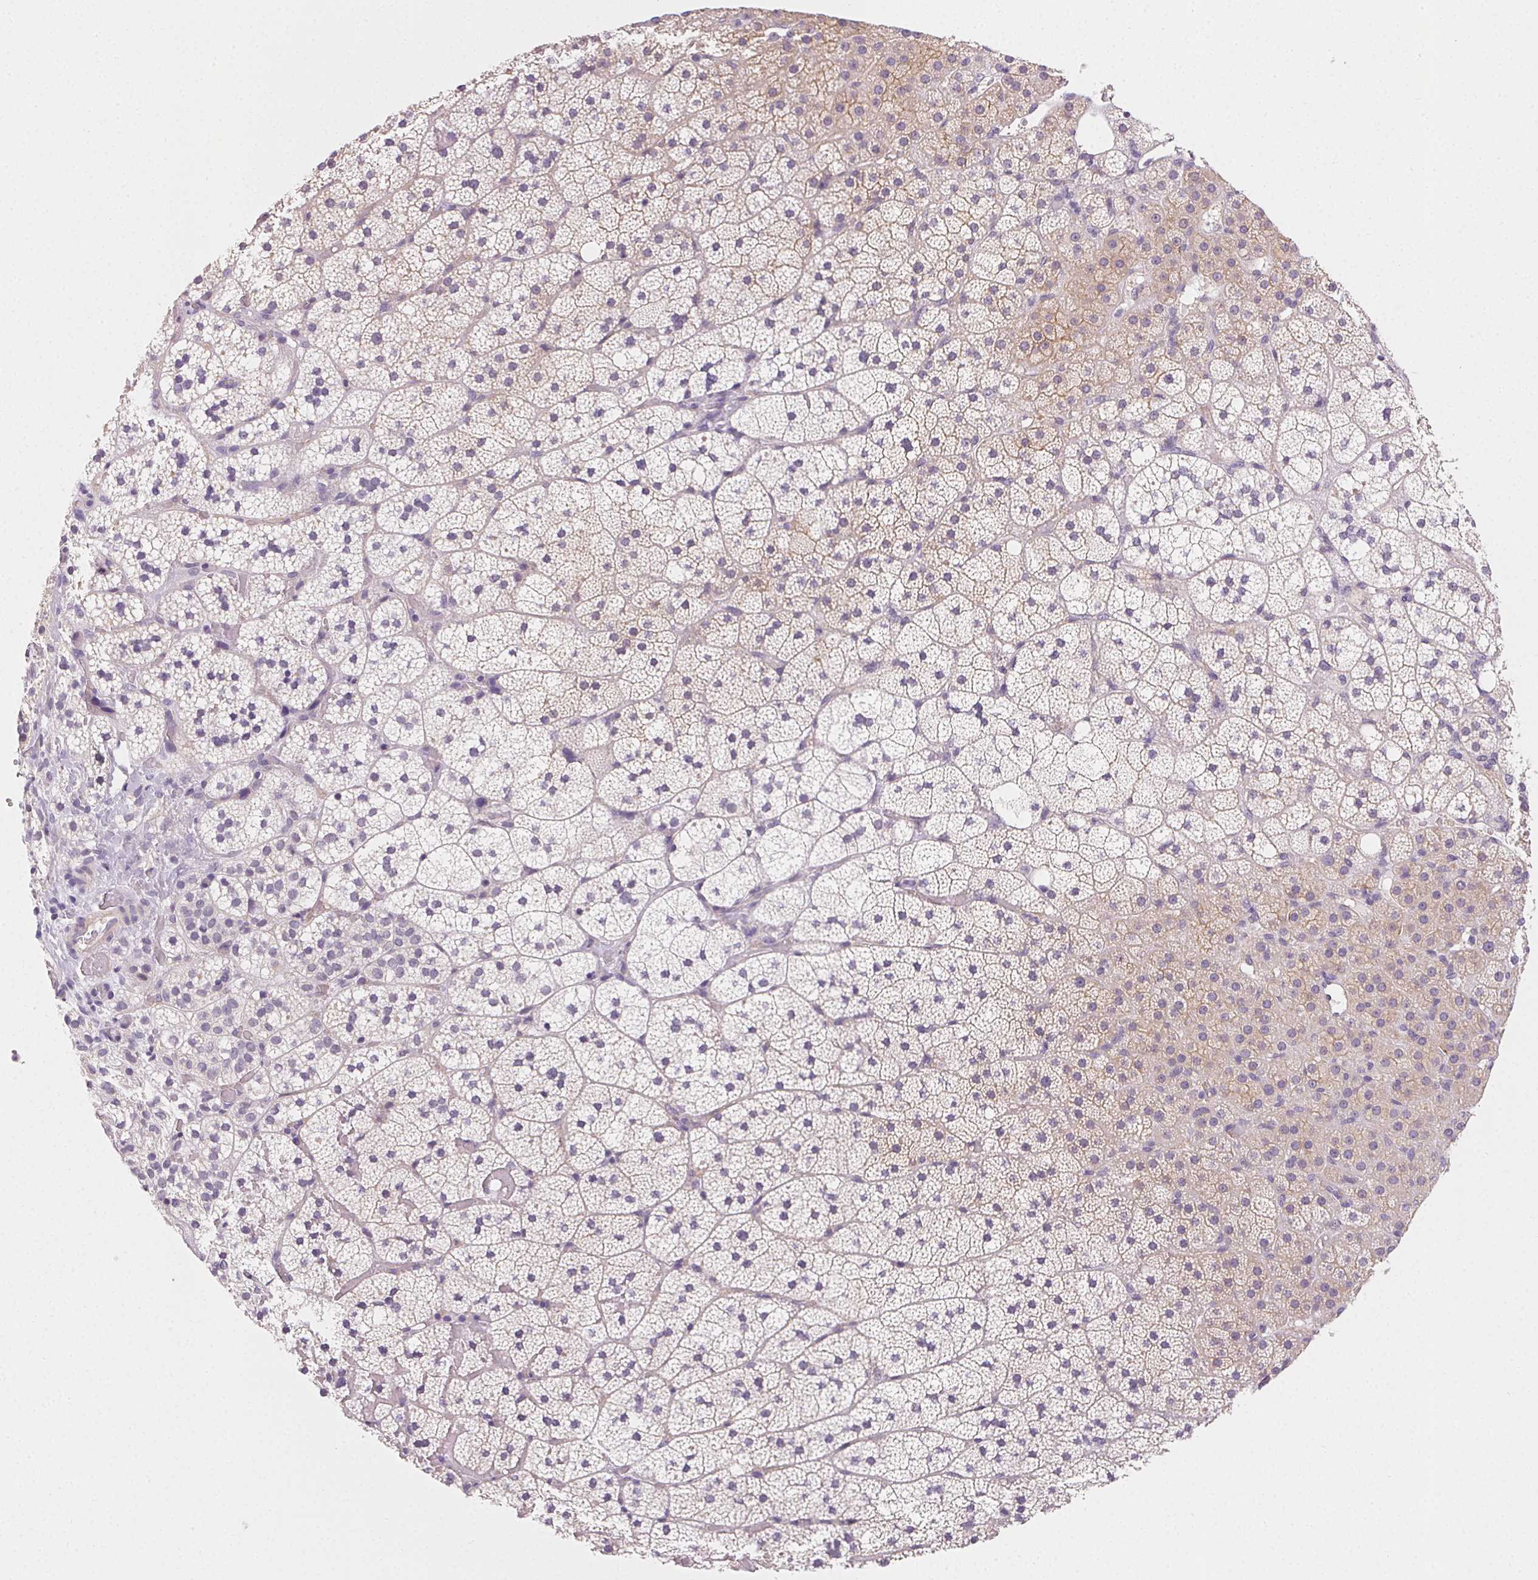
{"staining": {"intensity": "weak", "quantity": "<25%", "location": "cytoplasmic/membranous"}, "tissue": "adrenal gland", "cell_type": "Glandular cells", "image_type": "normal", "snomed": [{"axis": "morphology", "description": "Normal tissue, NOS"}, {"axis": "topography", "description": "Adrenal gland"}], "caption": "A high-resolution photomicrograph shows IHC staining of normal adrenal gland, which displays no significant expression in glandular cells.", "gene": "CSN1S1", "patient": {"sex": "male", "age": 53}}